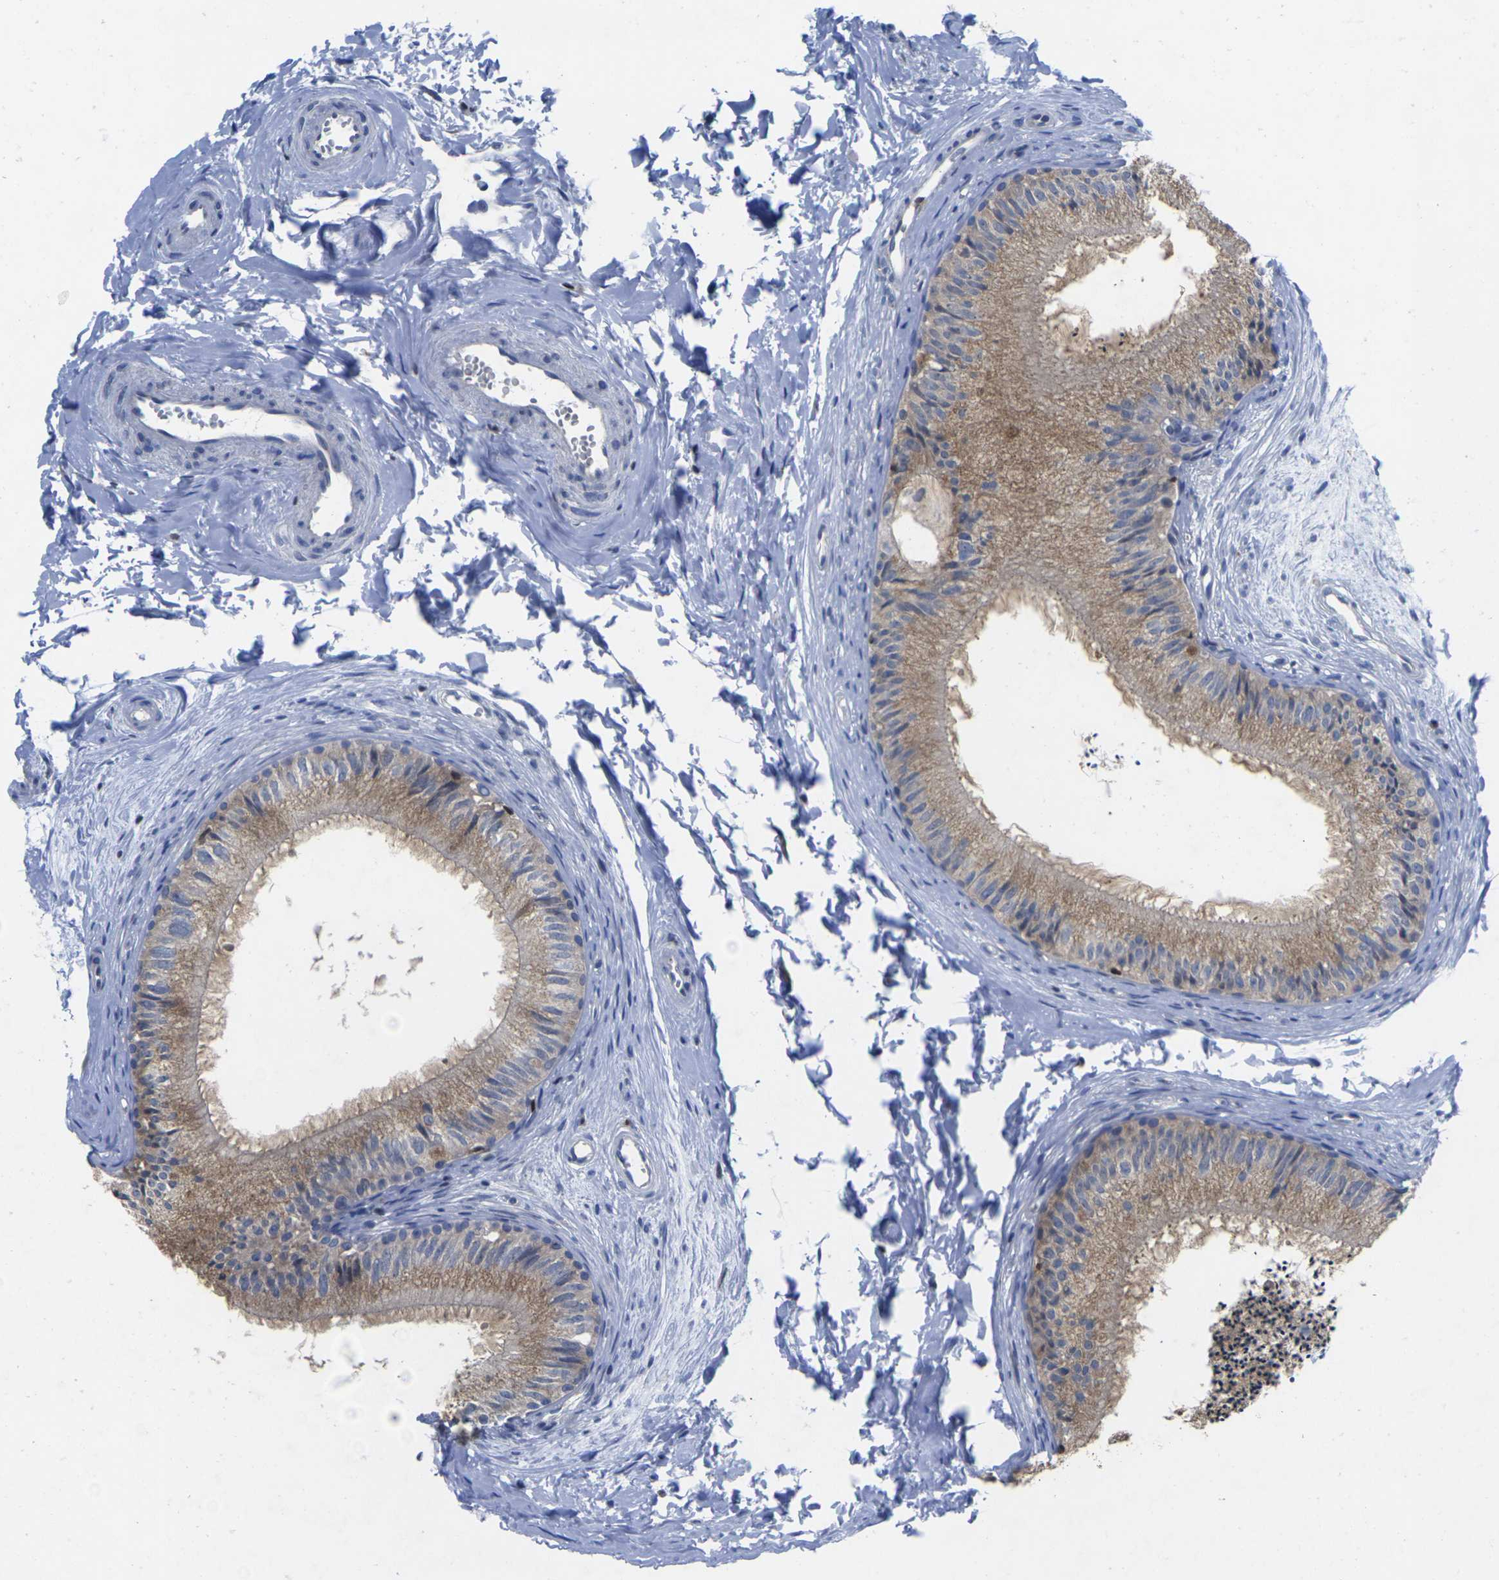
{"staining": {"intensity": "moderate", "quantity": "25%-75%", "location": "cytoplasmic/membranous"}, "tissue": "epididymis", "cell_type": "Glandular cells", "image_type": "normal", "snomed": [{"axis": "morphology", "description": "Normal tissue, NOS"}, {"axis": "topography", "description": "Epididymis"}], "caption": "Moderate cytoplasmic/membranous protein staining is seen in about 25%-75% of glandular cells in epididymis.", "gene": "IKZF1", "patient": {"sex": "male", "age": 56}}